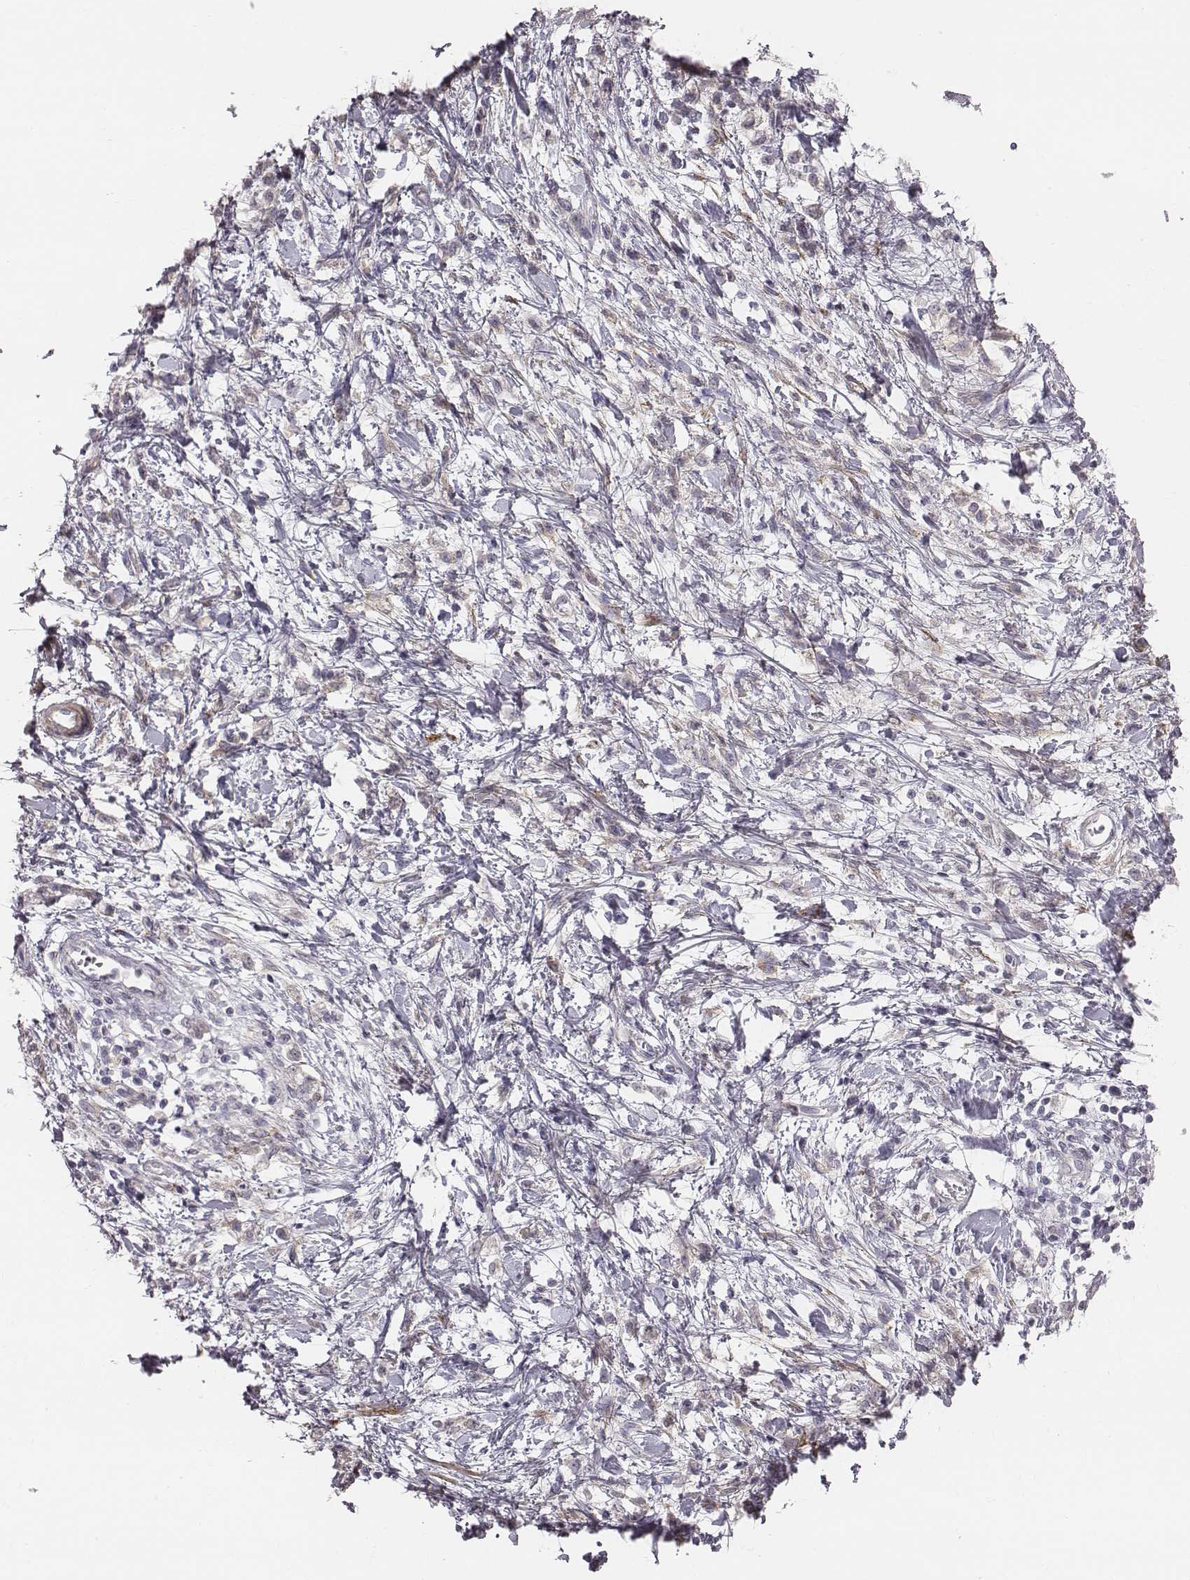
{"staining": {"intensity": "negative", "quantity": "none", "location": "none"}, "tissue": "stomach cancer", "cell_type": "Tumor cells", "image_type": "cancer", "snomed": [{"axis": "morphology", "description": "Adenocarcinoma, NOS"}, {"axis": "topography", "description": "Stomach"}], "caption": "Photomicrograph shows no significant protein staining in tumor cells of stomach cancer (adenocarcinoma).", "gene": "PRKCZ", "patient": {"sex": "female", "age": 60}}